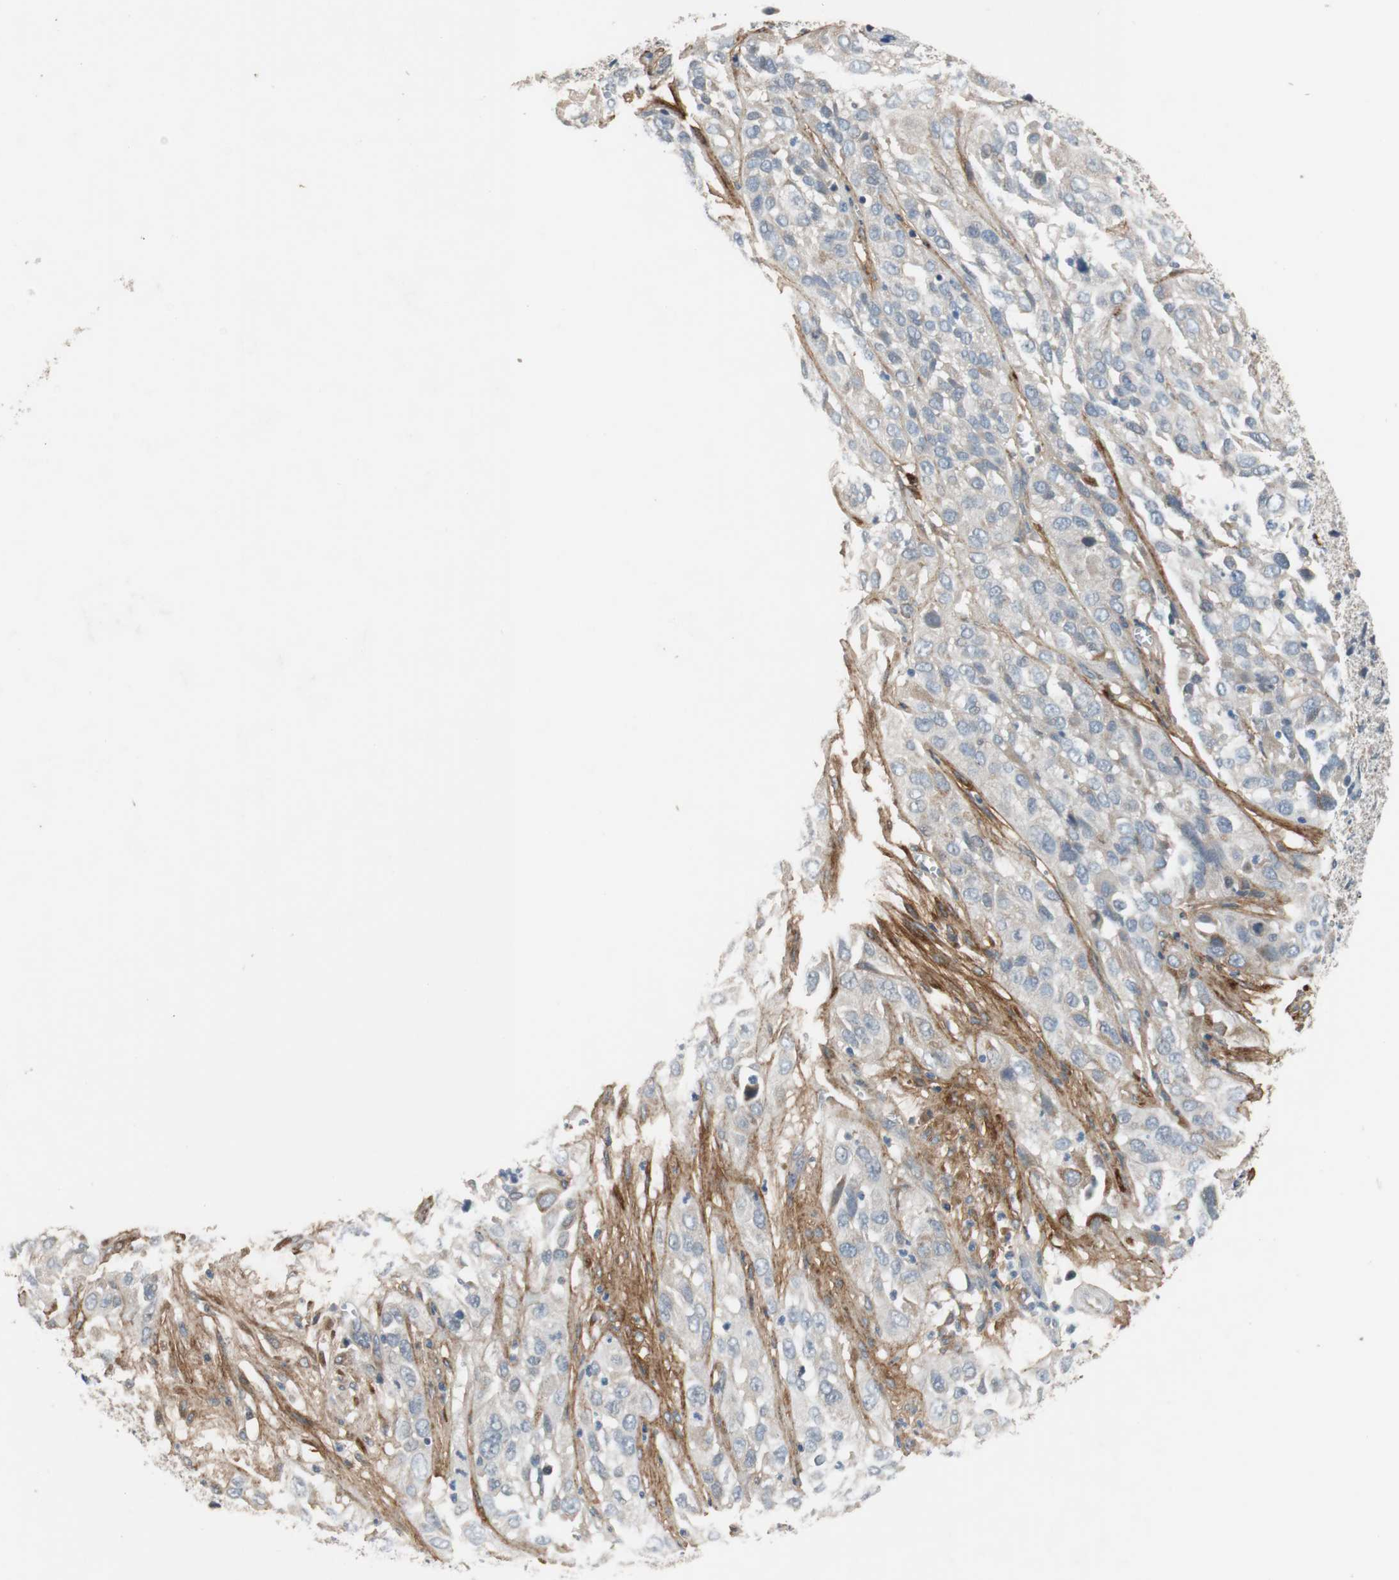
{"staining": {"intensity": "negative", "quantity": "none", "location": "none"}, "tissue": "cervical cancer", "cell_type": "Tumor cells", "image_type": "cancer", "snomed": [{"axis": "morphology", "description": "Squamous cell carcinoma, NOS"}, {"axis": "topography", "description": "Cervix"}], "caption": "Immunohistochemistry image of neoplastic tissue: squamous cell carcinoma (cervical) stained with DAB exhibits no significant protein staining in tumor cells. Brightfield microscopy of IHC stained with DAB (brown) and hematoxylin (blue), captured at high magnification.", "gene": "COL12A1", "patient": {"sex": "female", "age": 32}}